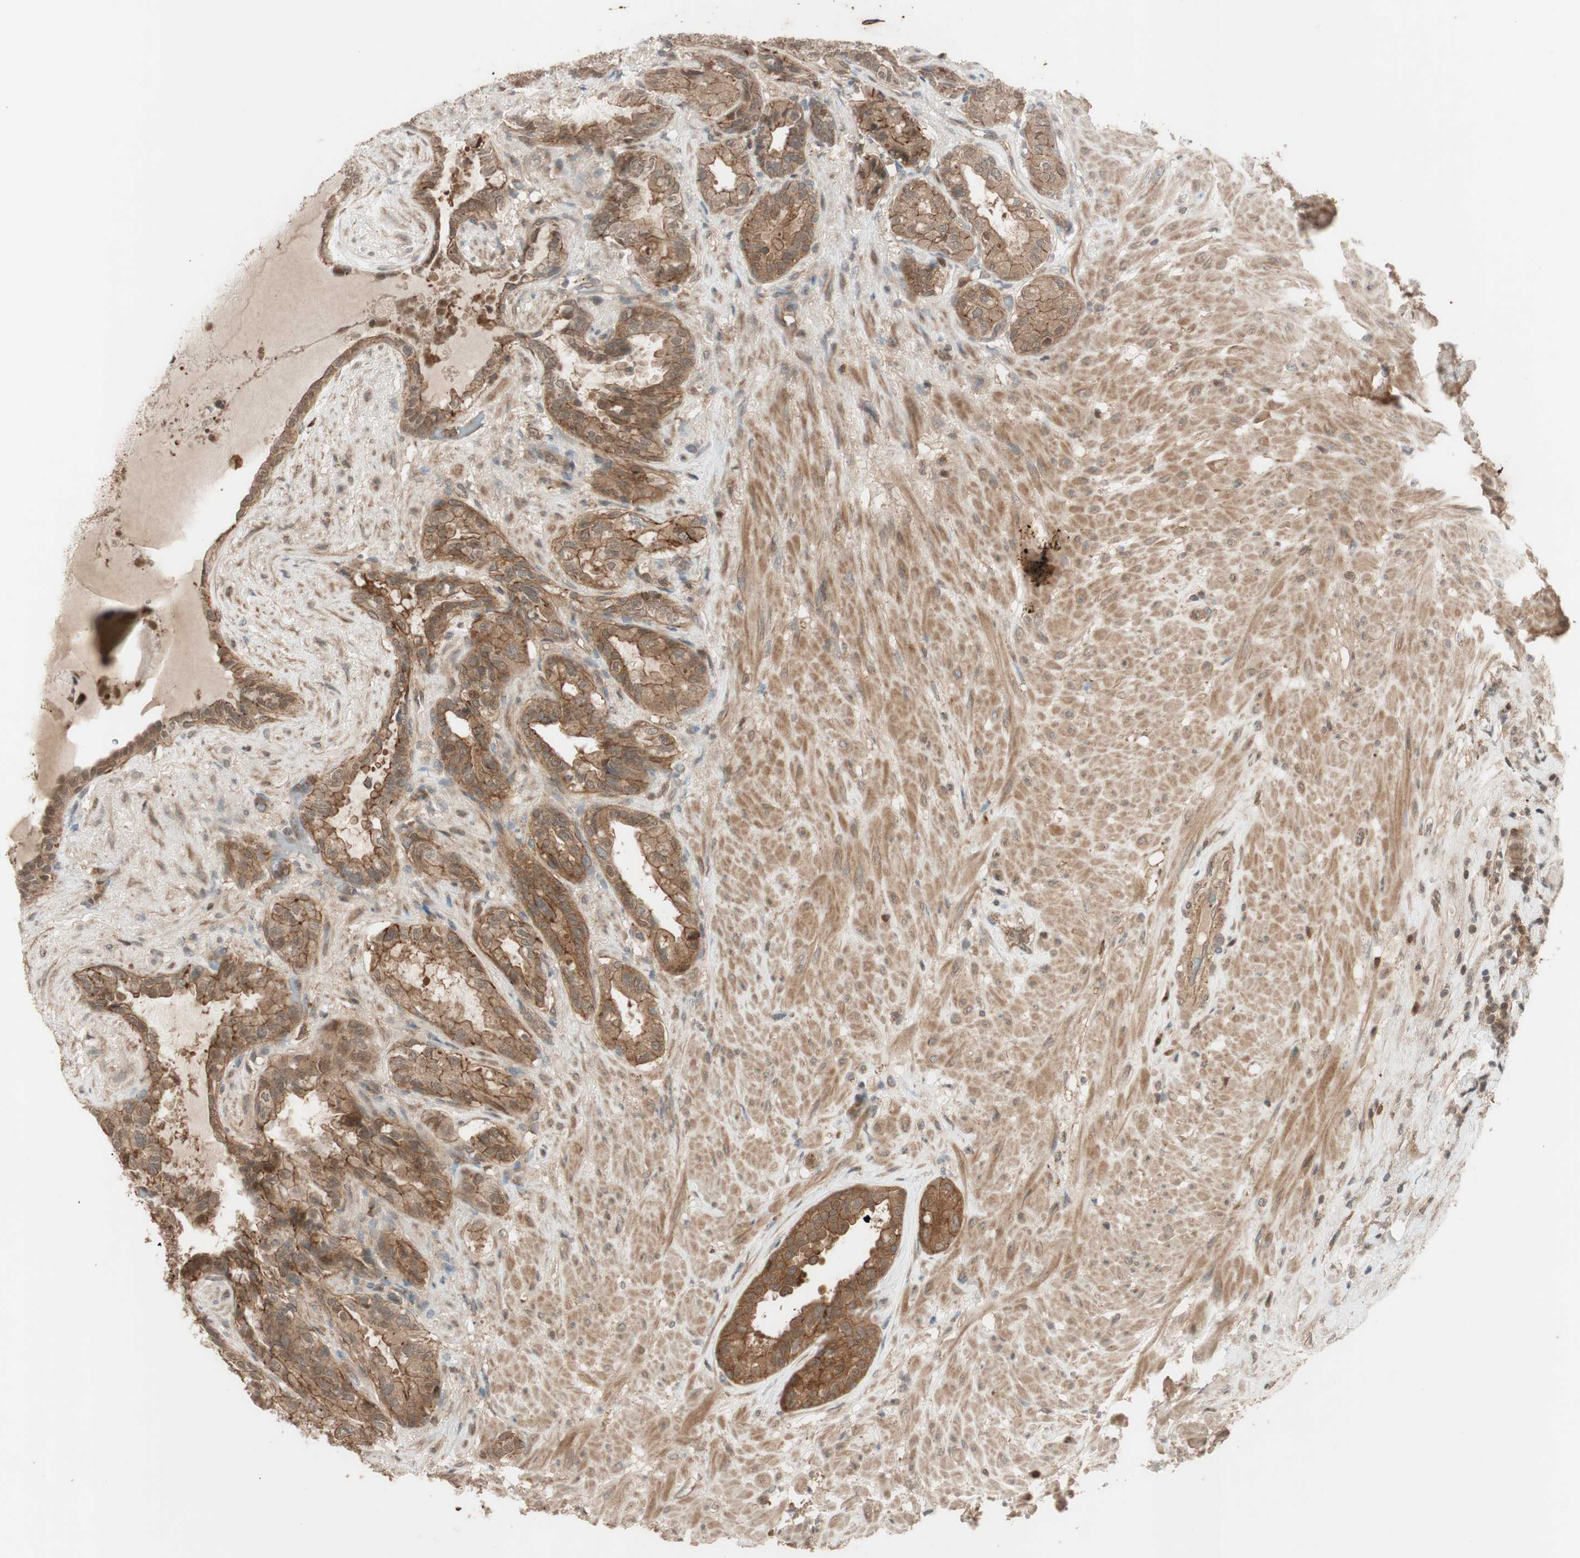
{"staining": {"intensity": "moderate", "quantity": ">75%", "location": "cytoplasmic/membranous"}, "tissue": "seminal vesicle", "cell_type": "Glandular cells", "image_type": "normal", "snomed": [{"axis": "morphology", "description": "Normal tissue, NOS"}, {"axis": "topography", "description": "Seminal veicle"}], "caption": "Immunohistochemistry micrograph of benign seminal vesicle: human seminal vesicle stained using immunohistochemistry exhibits medium levels of moderate protein expression localized specifically in the cytoplasmic/membranous of glandular cells, appearing as a cytoplasmic/membranous brown color.", "gene": "EPHA8", "patient": {"sex": "male", "age": 61}}